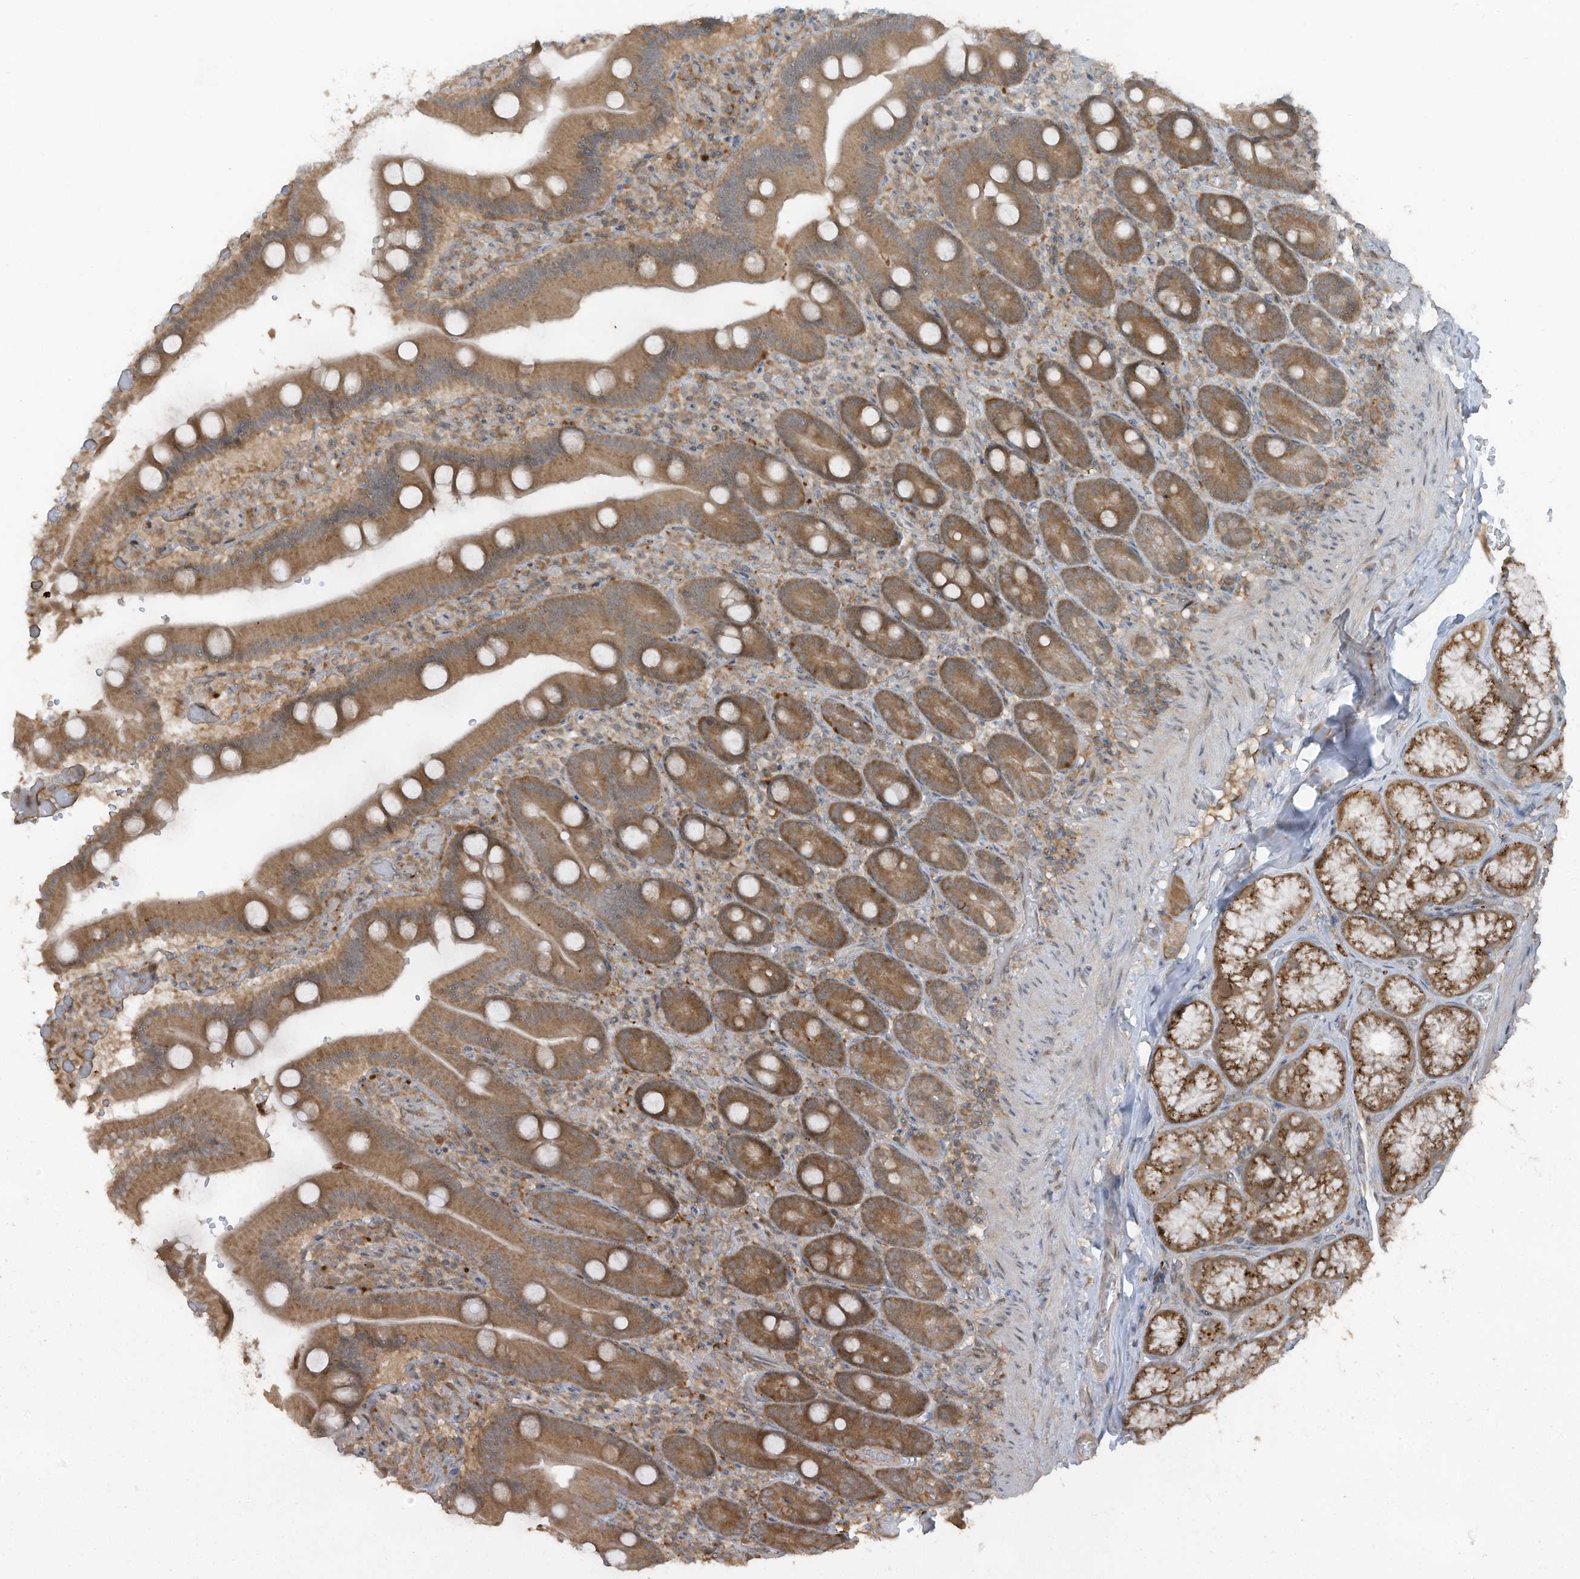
{"staining": {"intensity": "moderate", "quantity": ">75%", "location": "cytoplasmic/membranous"}, "tissue": "duodenum", "cell_type": "Glandular cells", "image_type": "normal", "snomed": [{"axis": "morphology", "description": "Normal tissue, NOS"}, {"axis": "topography", "description": "Duodenum"}], "caption": "Immunohistochemistry (IHC) micrograph of normal duodenum: duodenum stained using immunohistochemistry reveals medium levels of moderate protein expression localized specifically in the cytoplasmic/membranous of glandular cells, appearing as a cytoplasmic/membranous brown color.", "gene": "TXNDC9", "patient": {"sex": "female", "age": 62}}